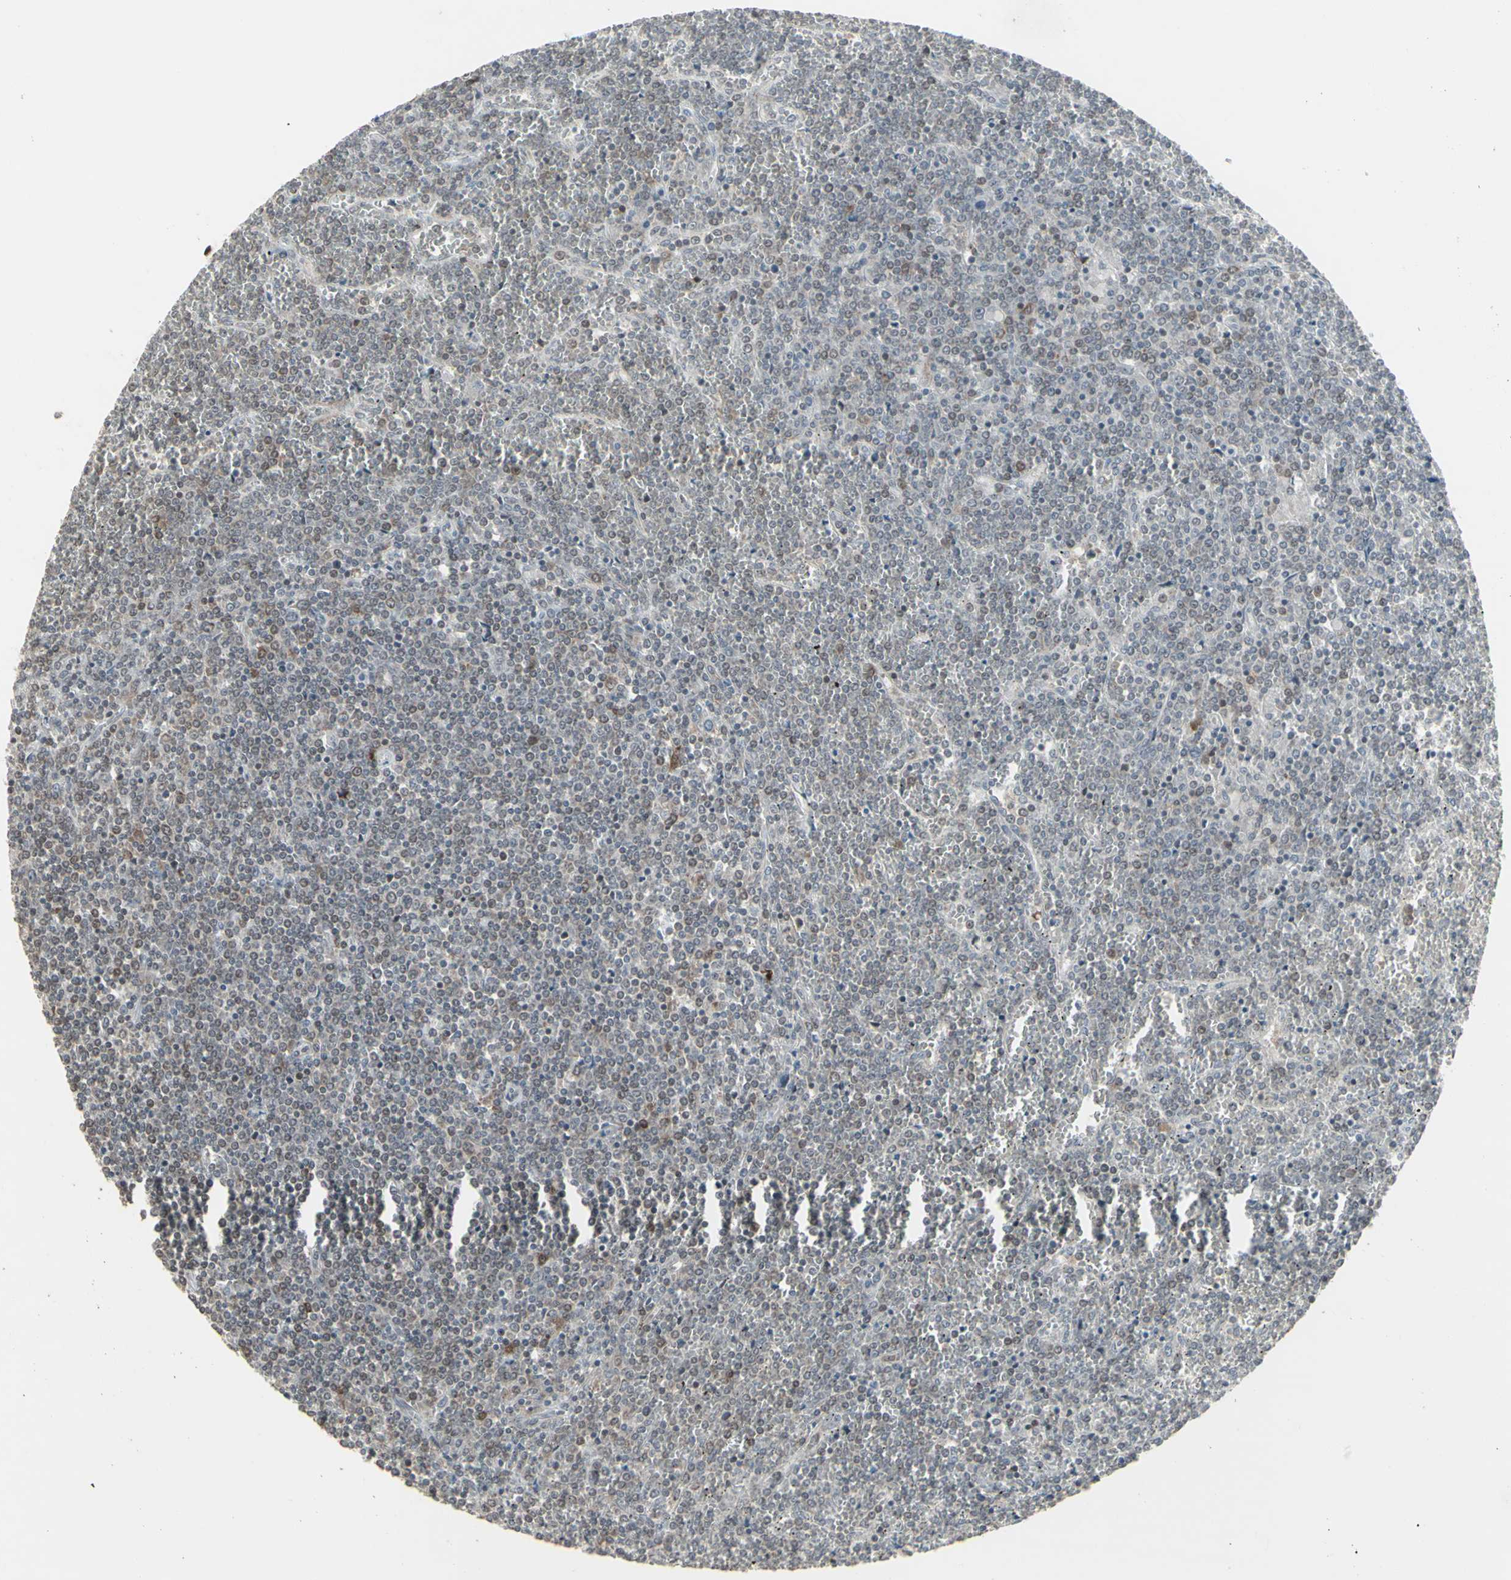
{"staining": {"intensity": "moderate", "quantity": "<25%", "location": "cytoplasmic/membranous"}, "tissue": "lymphoma", "cell_type": "Tumor cells", "image_type": "cancer", "snomed": [{"axis": "morphology", "description": "Malignant lymphoma, non-Hodgkin's type, Low grade"}, {"axis": "topography", "description": "Spleen"}], "caption": "Immunohistochemical staining of human lymphoma reveals low levels of moderate cytoplasmic/membranous expression in about <25% of tumor cells. (Stains: DAB (3,3'-diaminobenzidine) in brown, nuclei in blue, Microscopy: brightfield microscopy at high magnification).", "gene": "SAMSN1", "patient": {"sex": "female", "age": 19}}